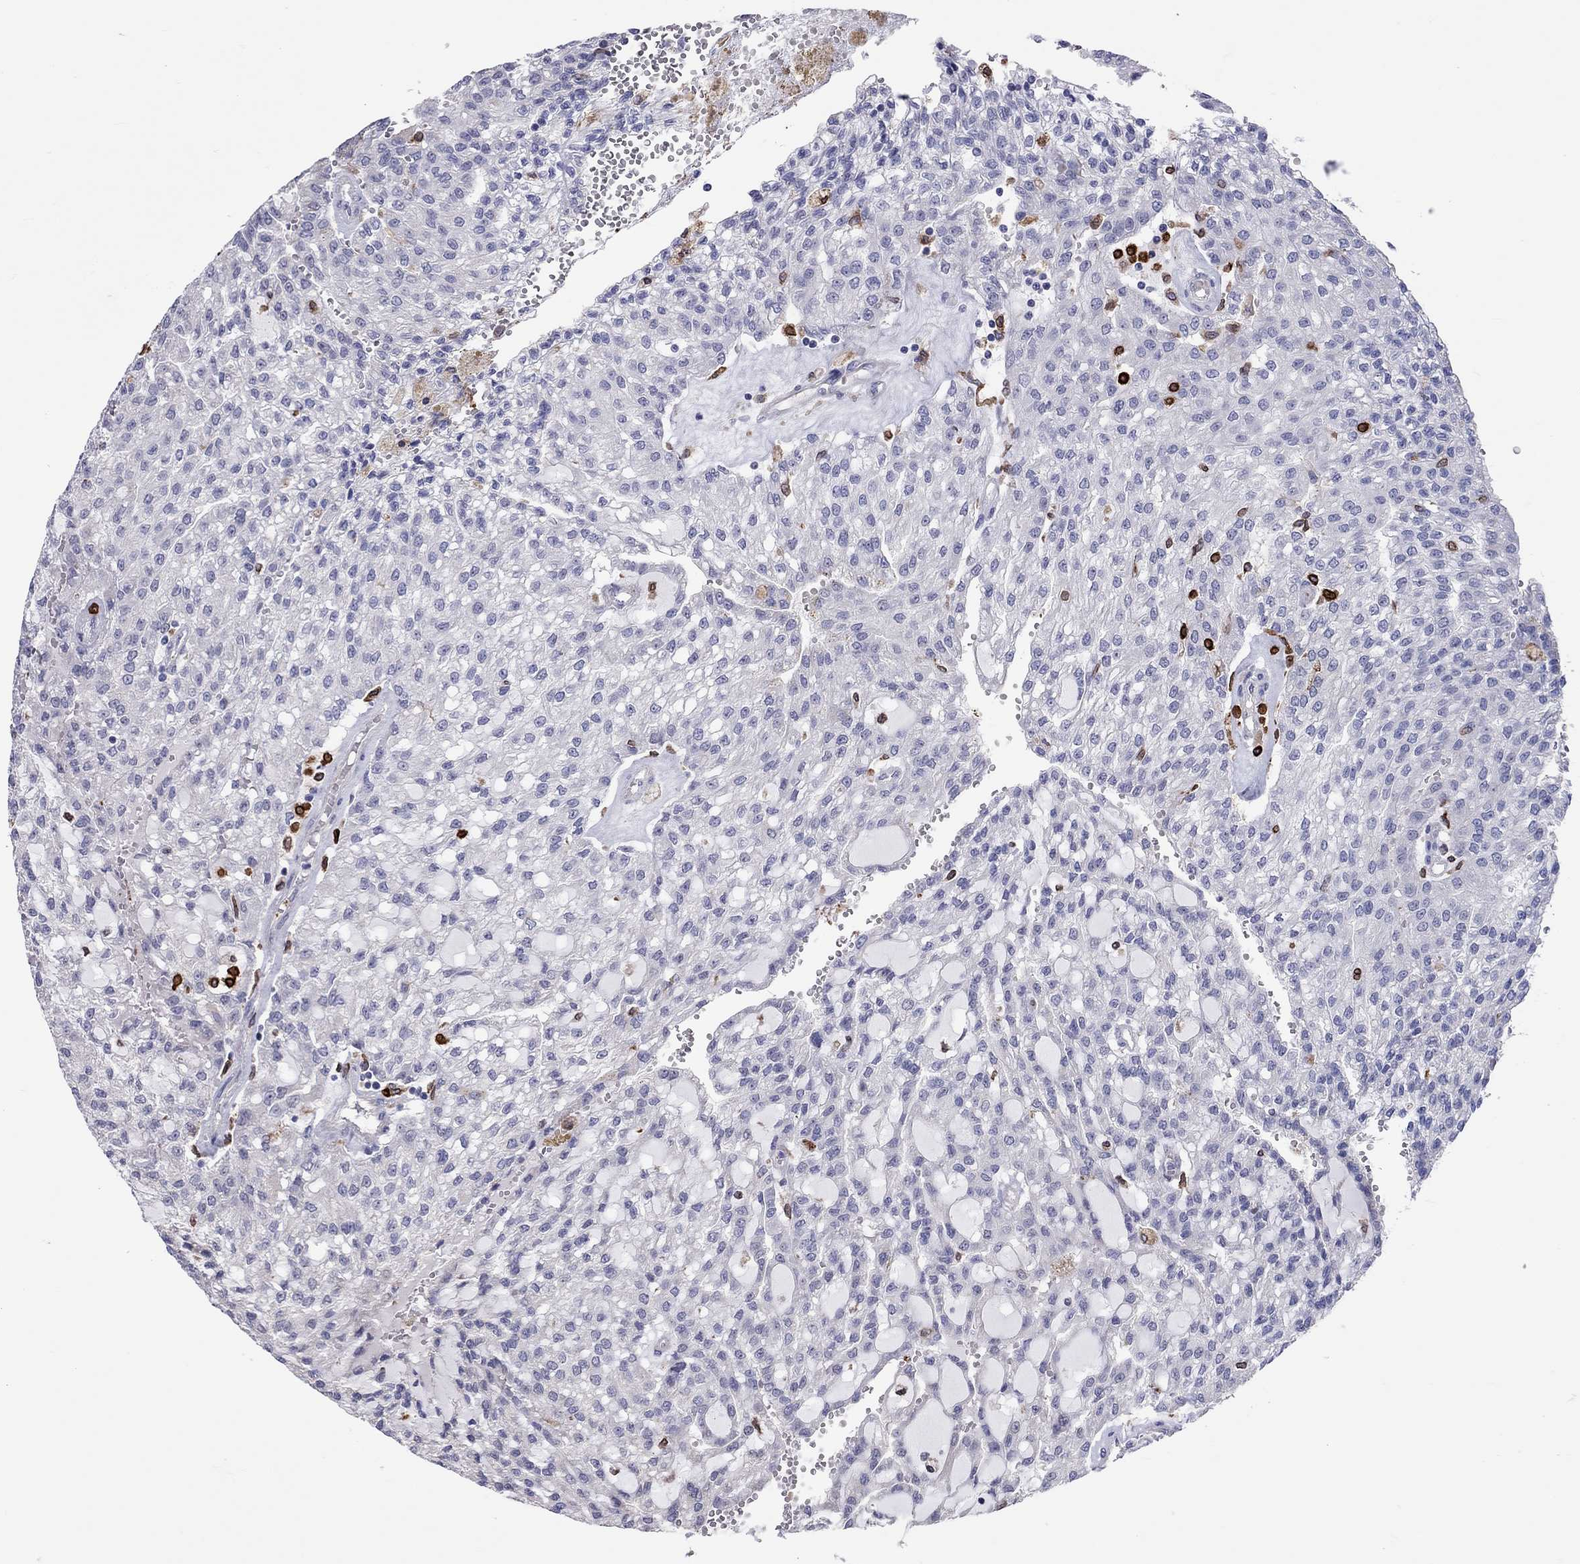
{"staining": {"intensity": "negative", "quantity": "none", "location": "none"}, "tissue": "renal cancer", "cell_type": "Tumor cells", "image_type": "cancer", "snomed": [{"axis": "morphology", "description": "Adenocarcinoma, NOS"}, {"axis": "topography", "description": "Kidney"}], "caption": "This micrograph is of renal cancer stained with immunohistochemistry (IHC) to label a protein in brown with the nuclei are counter-stained blue. There is no expression in tumor cells. (Stains: DAB (3,3'-diaminobenzidine) immunohistochemistry with hematoxylin counter stain, Microscopy: brightfield microscopy at high magnification).", "gene": "ADORA2A", "patient": {"sex": "male", "age": 63}}